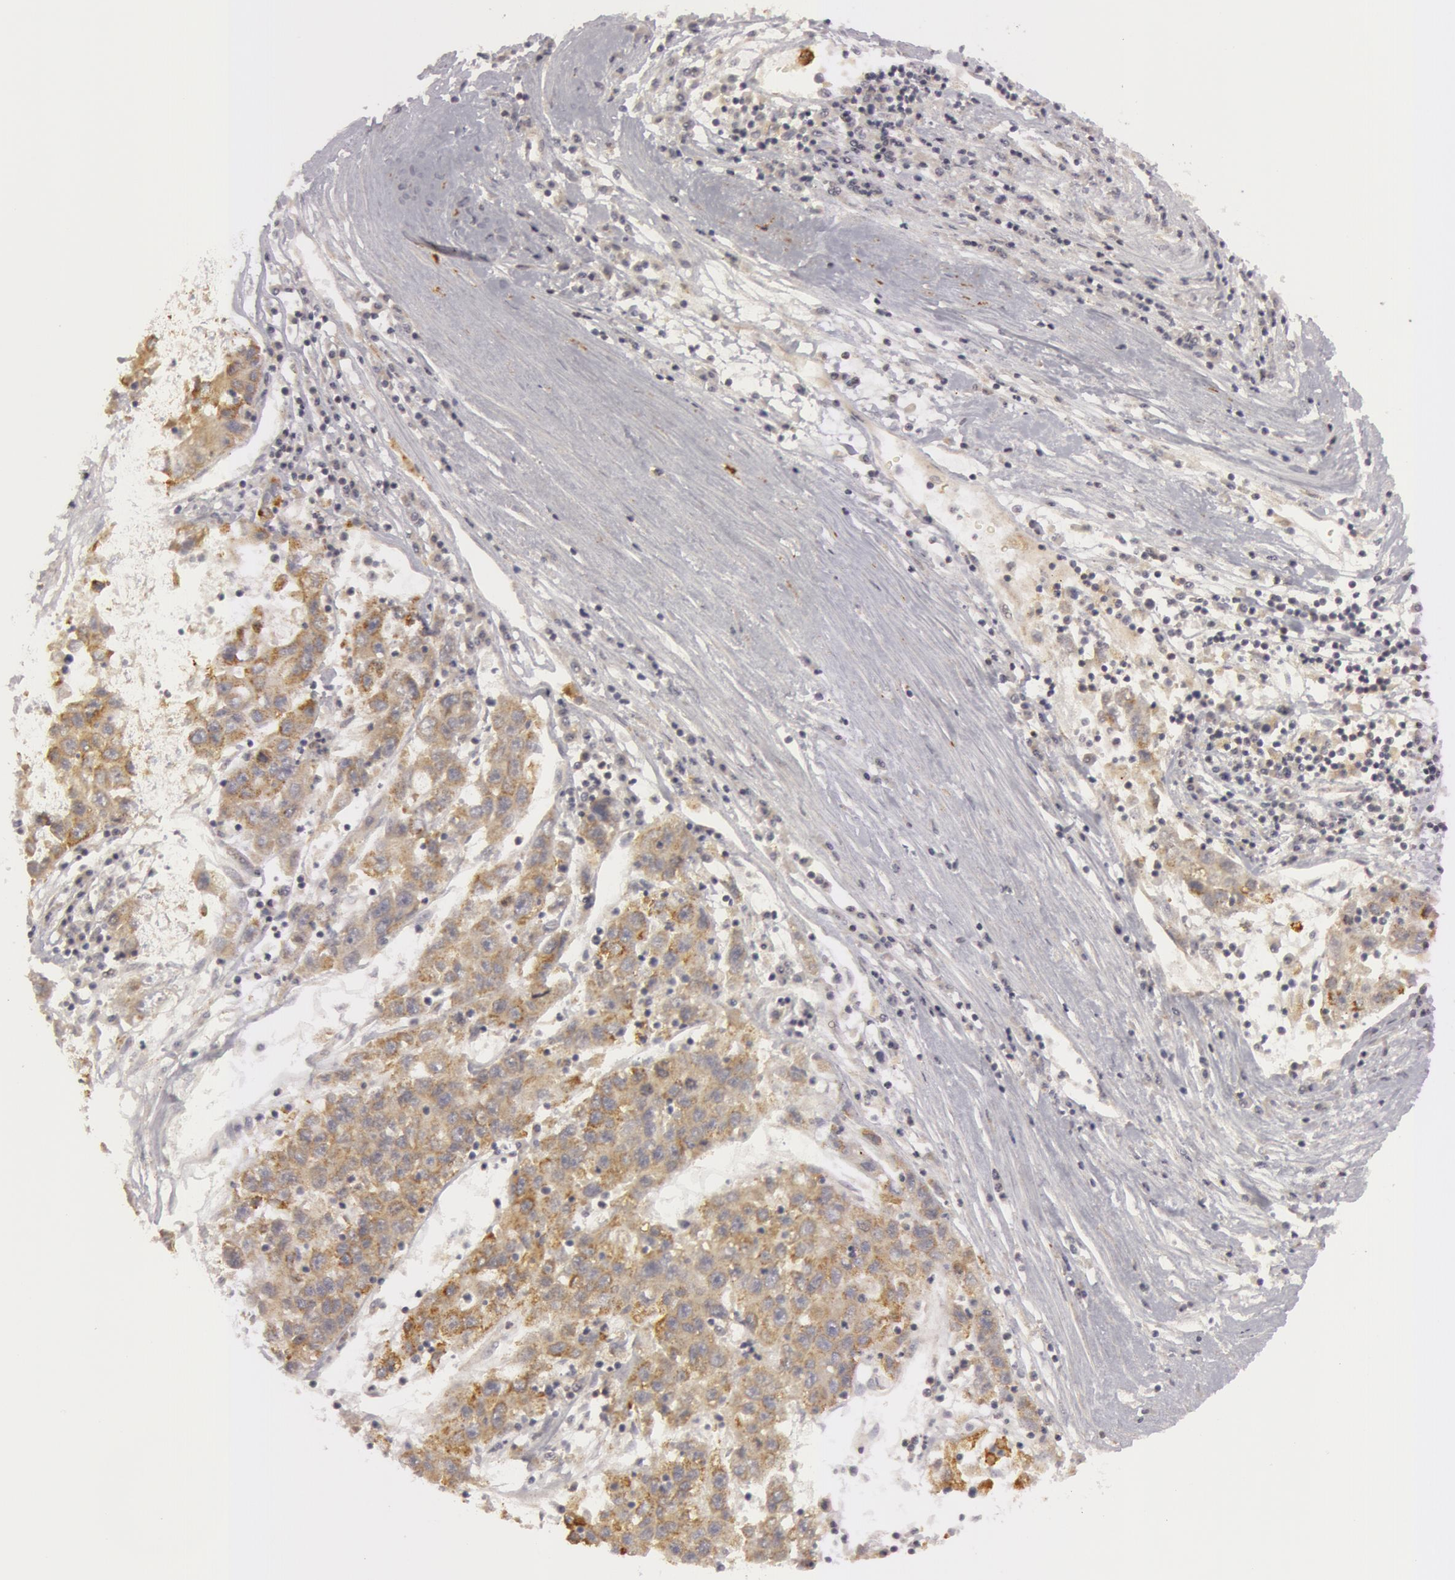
{"staining": {"intensity": "moderate", "quantity": ">75%", "location": "cytoplasmic/membranous"}, "tissue": "liver cancer", "cell_type": "Tumor cells", "image_type": "cancer", "snomed": [{"axis": "morphology", "description": "Carcinoma, Hepatocellular, NOS"}, {"axis": "topography", "description": "Liver"}], "caption": "Immunohistochemical staining of human hepatocellular carcinoma (liver) demonstrates medium levels of moderate cytoplasmic/membranous protein expression in about >75% of tumor cells.", "gene": "C7", "patient": {"sex": "male", "age": 49}}